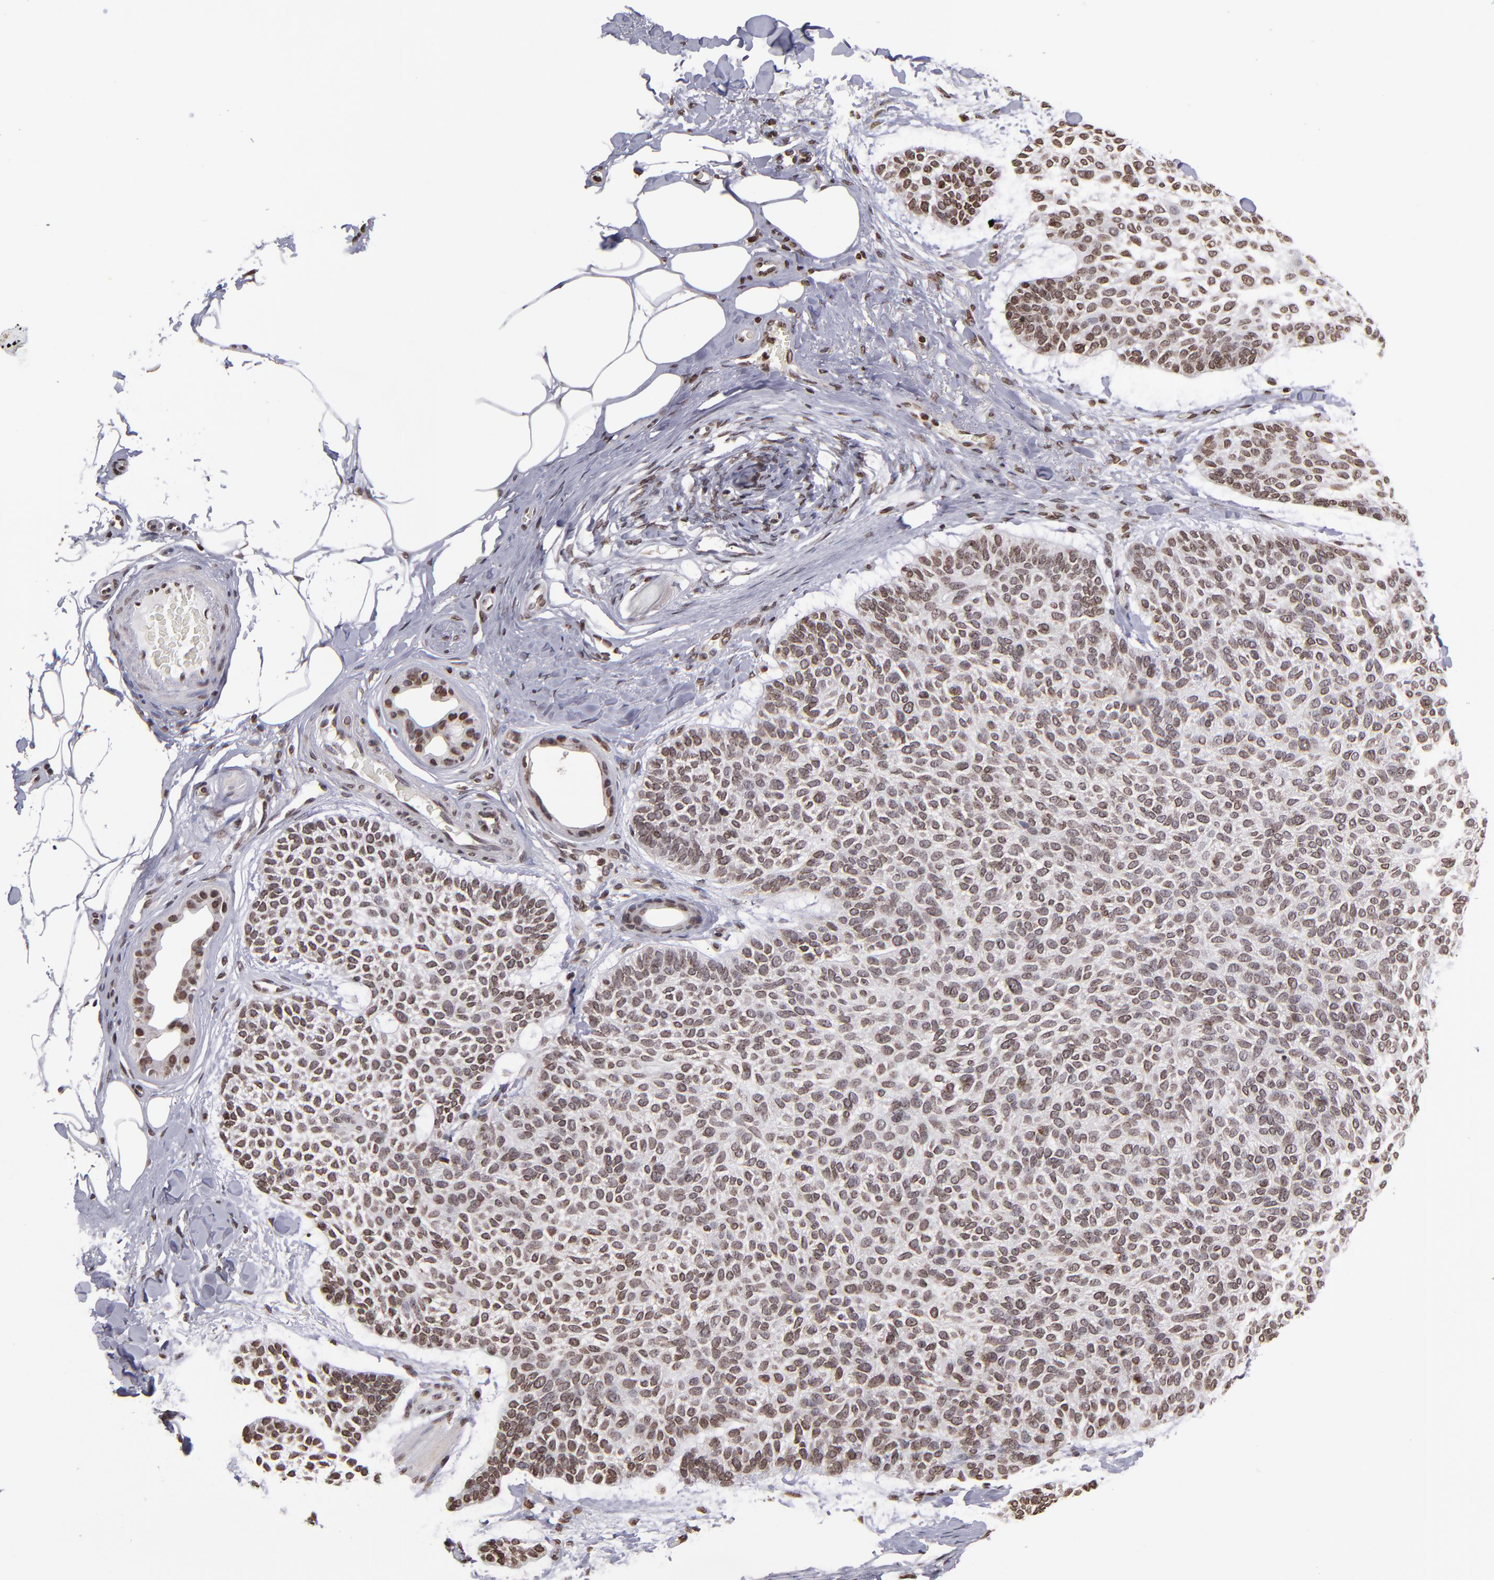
{"staining": {"intensity": "moderate", "quantity": ">75%", "location": "cytoplasmic/membranous,nuclear"}, "tissue": "skin cancer", "cell_type": "Tumor cells", "image_type": "cancer", "snomed": [{"axis": "morphology", "description": "Normal tissue, NOS"}, {"axis": "morphology", "description": "Basal cell carcinoma"}, {"axis": "topography", "description": "Skin"}], "caption": "Skin cancer stained with immunohistochemistry demonstrates moderate cytoplasmic/membranous and nuclear positivity in about >75% of tumor cells.", "gene": "CSDC2", "patient": {"sex": "female", "age": 70}}